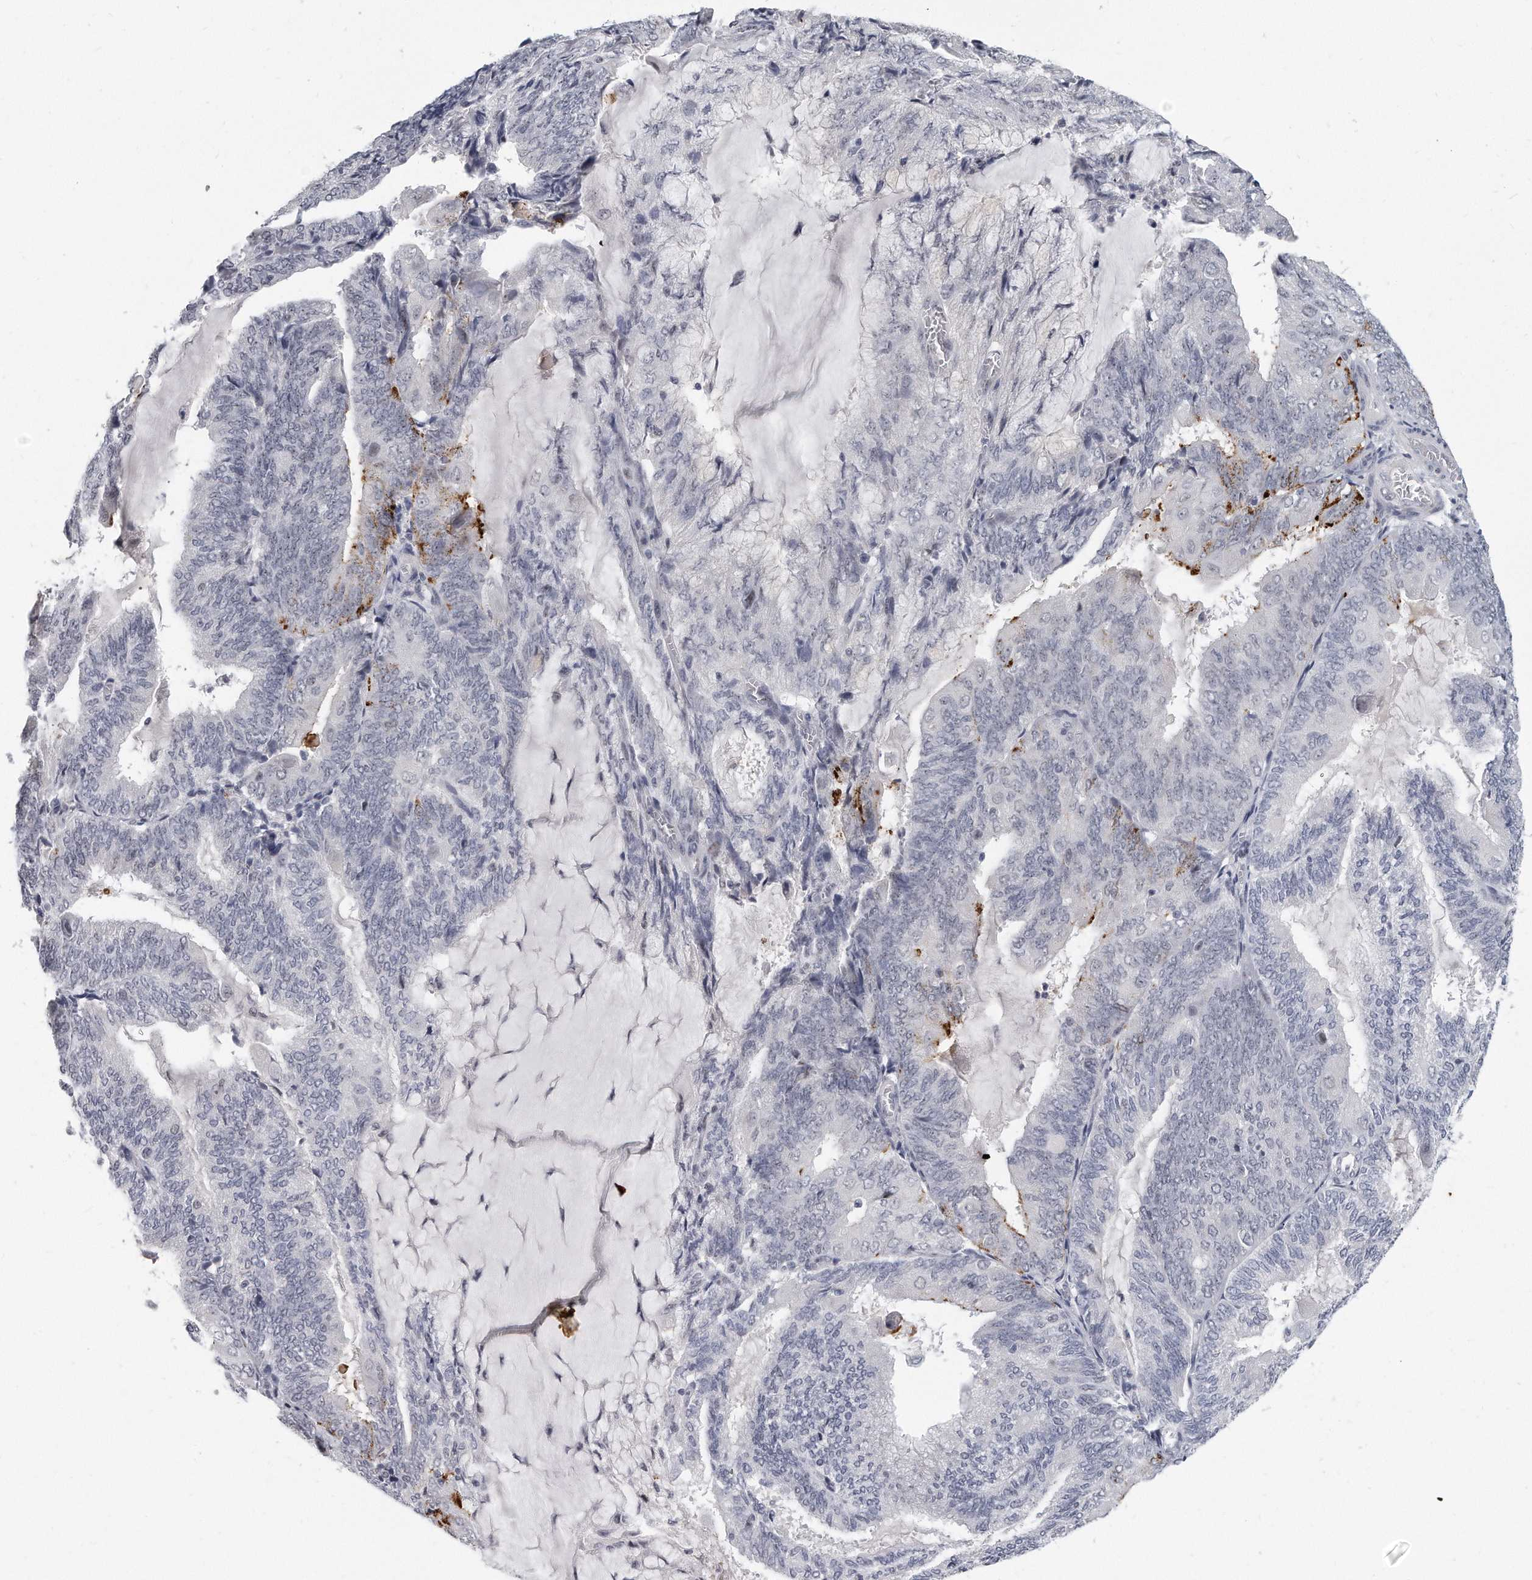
{"staining": {"intensity": "moderate", "quantity": "<25%", "location": "cytoplasmic/membranous"}, "tissue": "endometrial cancer", "cell_type": "Tumor cells", "image_type": "cancer", "snomed": [{"axis": "morphology", "description": "Adenocarcinoma, NOS"}, {"axis": "topography", "description": "Endometrium"}], "caption": "Brown immunohistochemical staining in endometrial adenocarcinoma exhibits moderate cytoplasmic/membranous expression in approximately <25% of tumor cells. (Brightfield microscopy of DAB IHC at high magnification).", "gene": "TFCP2L1", "patient": {"sex": "female", "age": 81}}